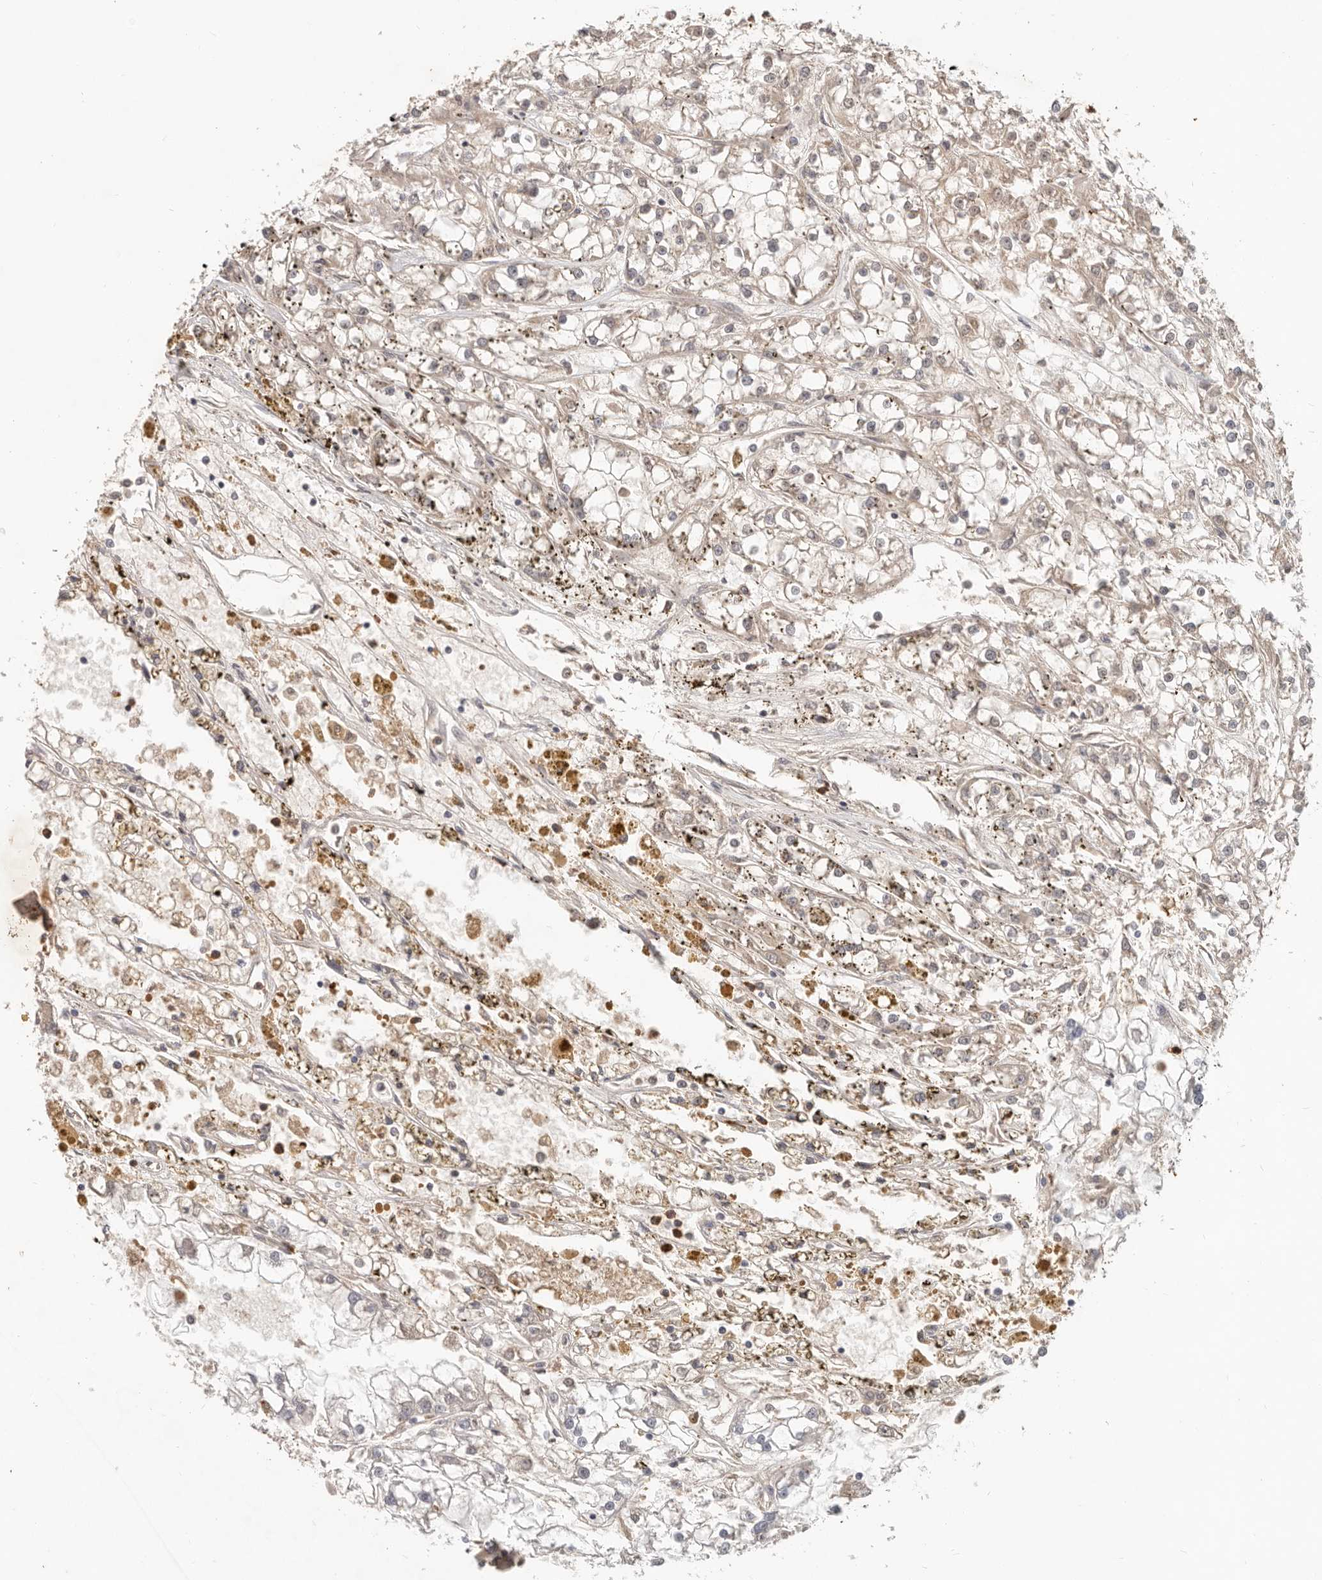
{"staining": {"intensity": "weak", "quantity": "<25%", "location": "cytoplasmic/membranous"}, "tissue": "renal cancer", "cell_type": "Tumor cells", "image_type": "cancer", "snomed": [{"axis": "morphology", "description": "Adenocarcinoma, NOS"}, {"axis": "topography", "description": "Kidney"}], "caption": "Immunohistochemical staining of renal cancer exhibits no significant positivity in tumor cells.", "gene": "USP49", "patient": {"sex": "female", "age": 52}}